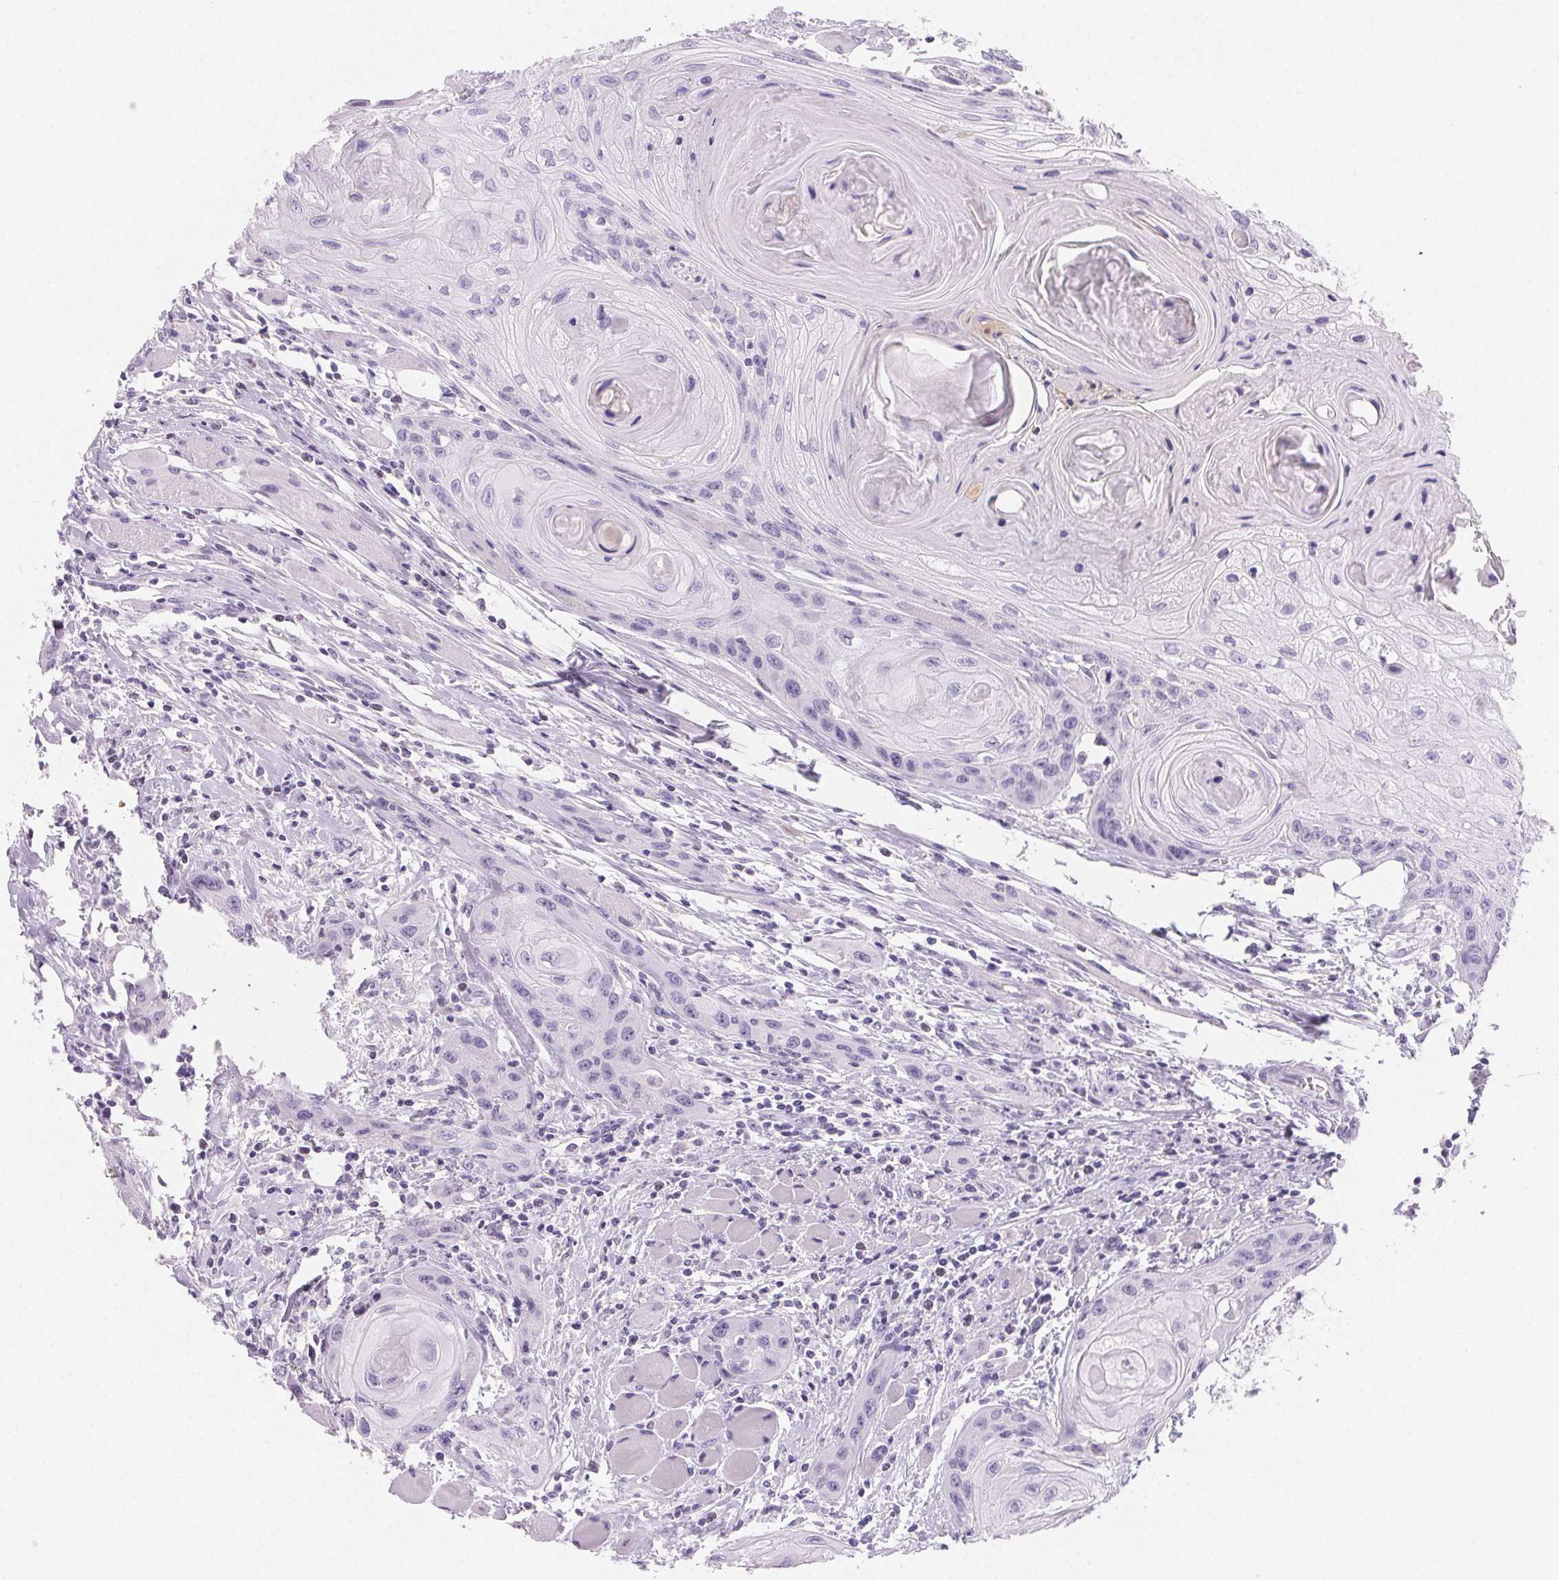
{"staining": {"intensity": "negative", "quantity": "none", "location": "none"}, "tissue": "head and neck cancer", "cell_type": "Tumor cells", "image_type": "cancer", "snomed": [{"axis": "morphology", "description": "Squamous cell carcinoma, NOS"}, {"axis": "topography", "description": "Oral tissue"}, {"axis": "topography", "description": "Head-Neck"}], "caption": "Tumor cells show no significant protein positivity in squamous cell carcinoma (head and neck).", "gene": "PADI4", "patient": {"sex": "male", "age": 58}}